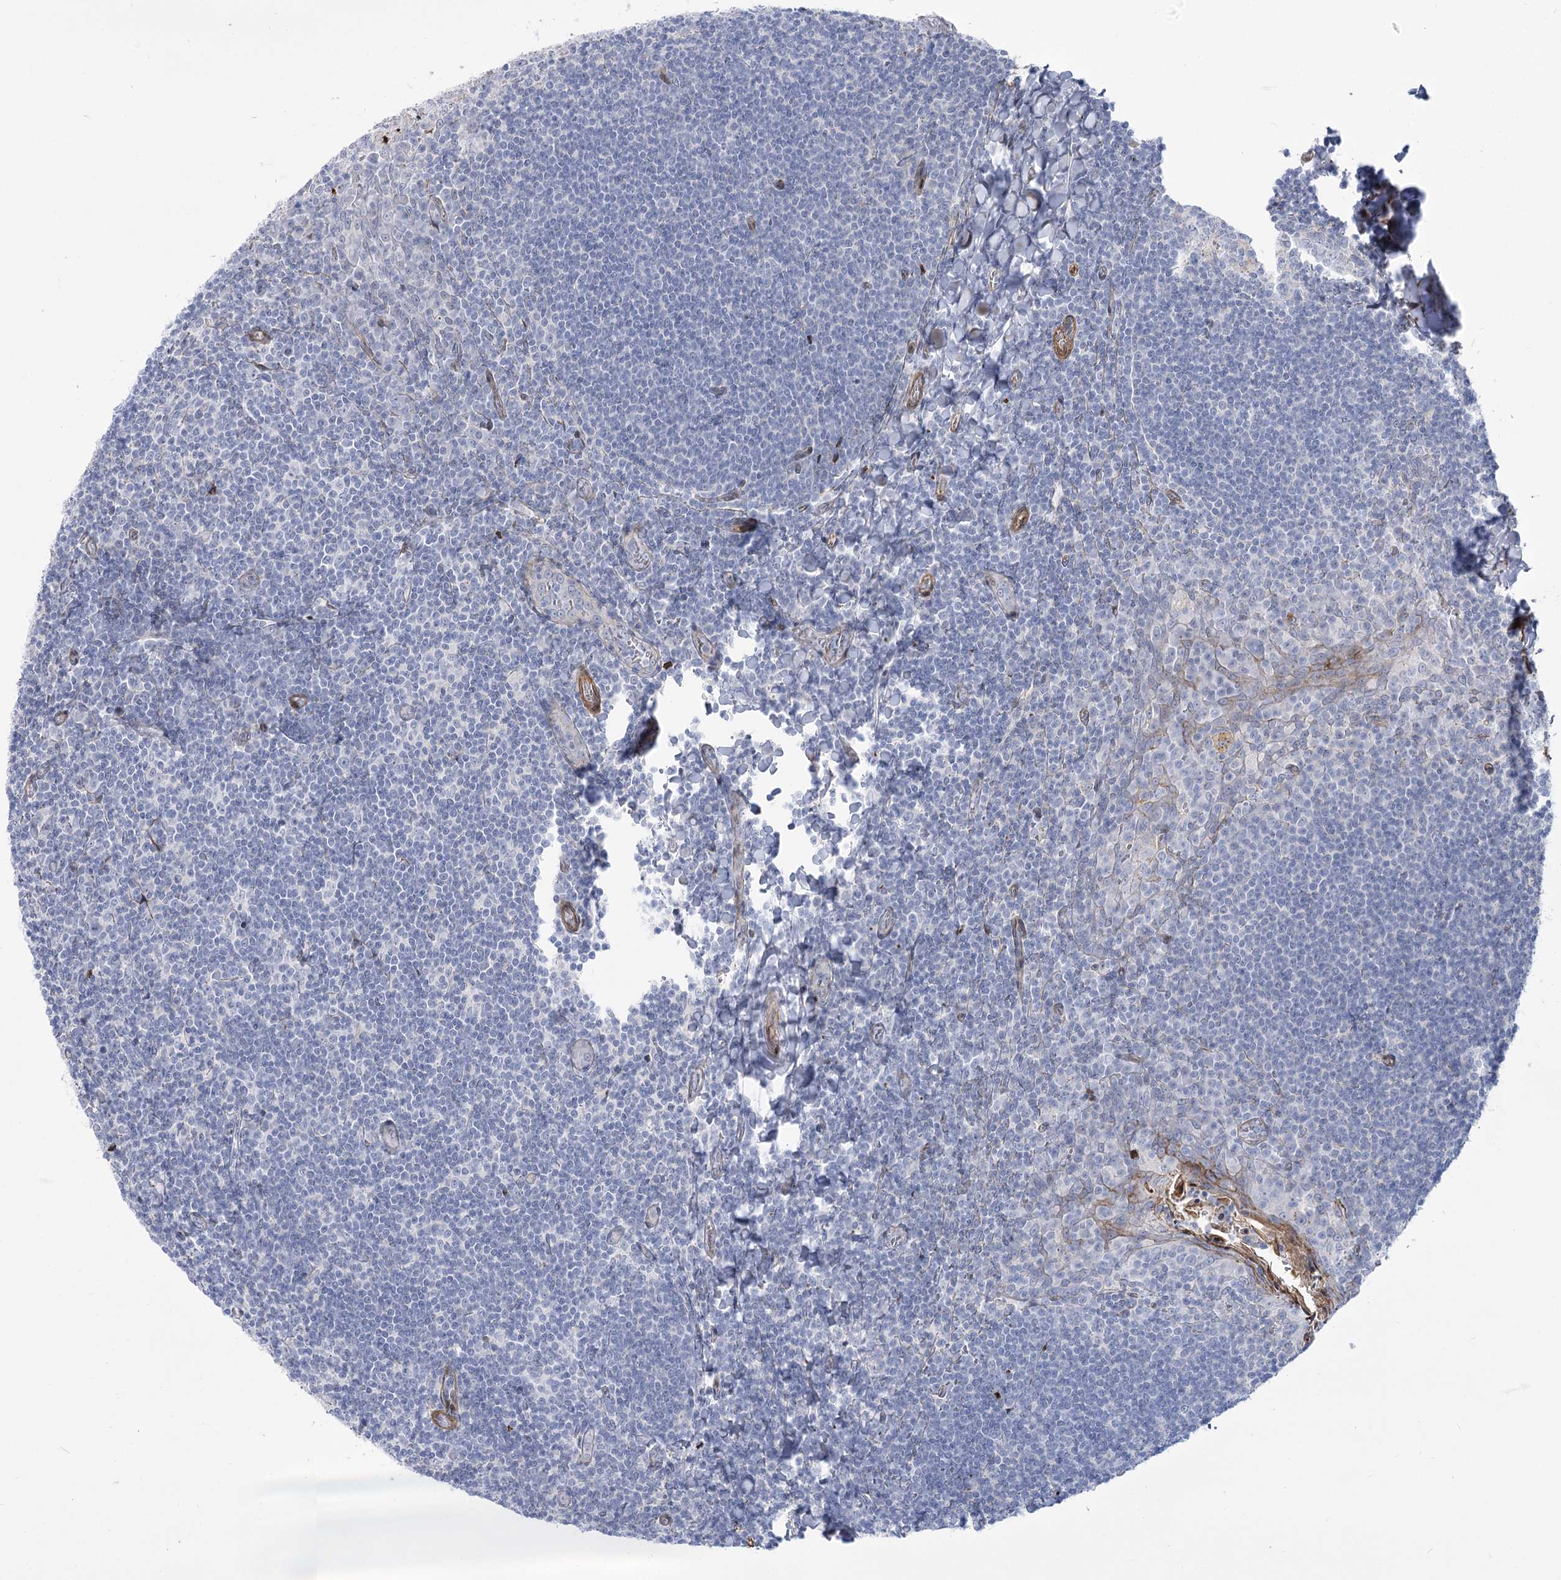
{"staining": {"intensity": "negative", "quantity": "none", "location": "none"}, "tissue": "tonsil", "cell_type": "Germinal center cells", "image_type": "normal", "snomed": [{"axis": "morphology", "description": "Normal tissue, NOS"}, {"axis": "topography", "description": "Tonsil"}], "caption": "An IHC micrograph of unremarkable tonsil is shown. There is no staining in germinal center cells of tonsil. (IHC, brightfield microscopy, high magnification).", "gene": "ANKRD23", "patient": {"sex": "male", "age": 27}}